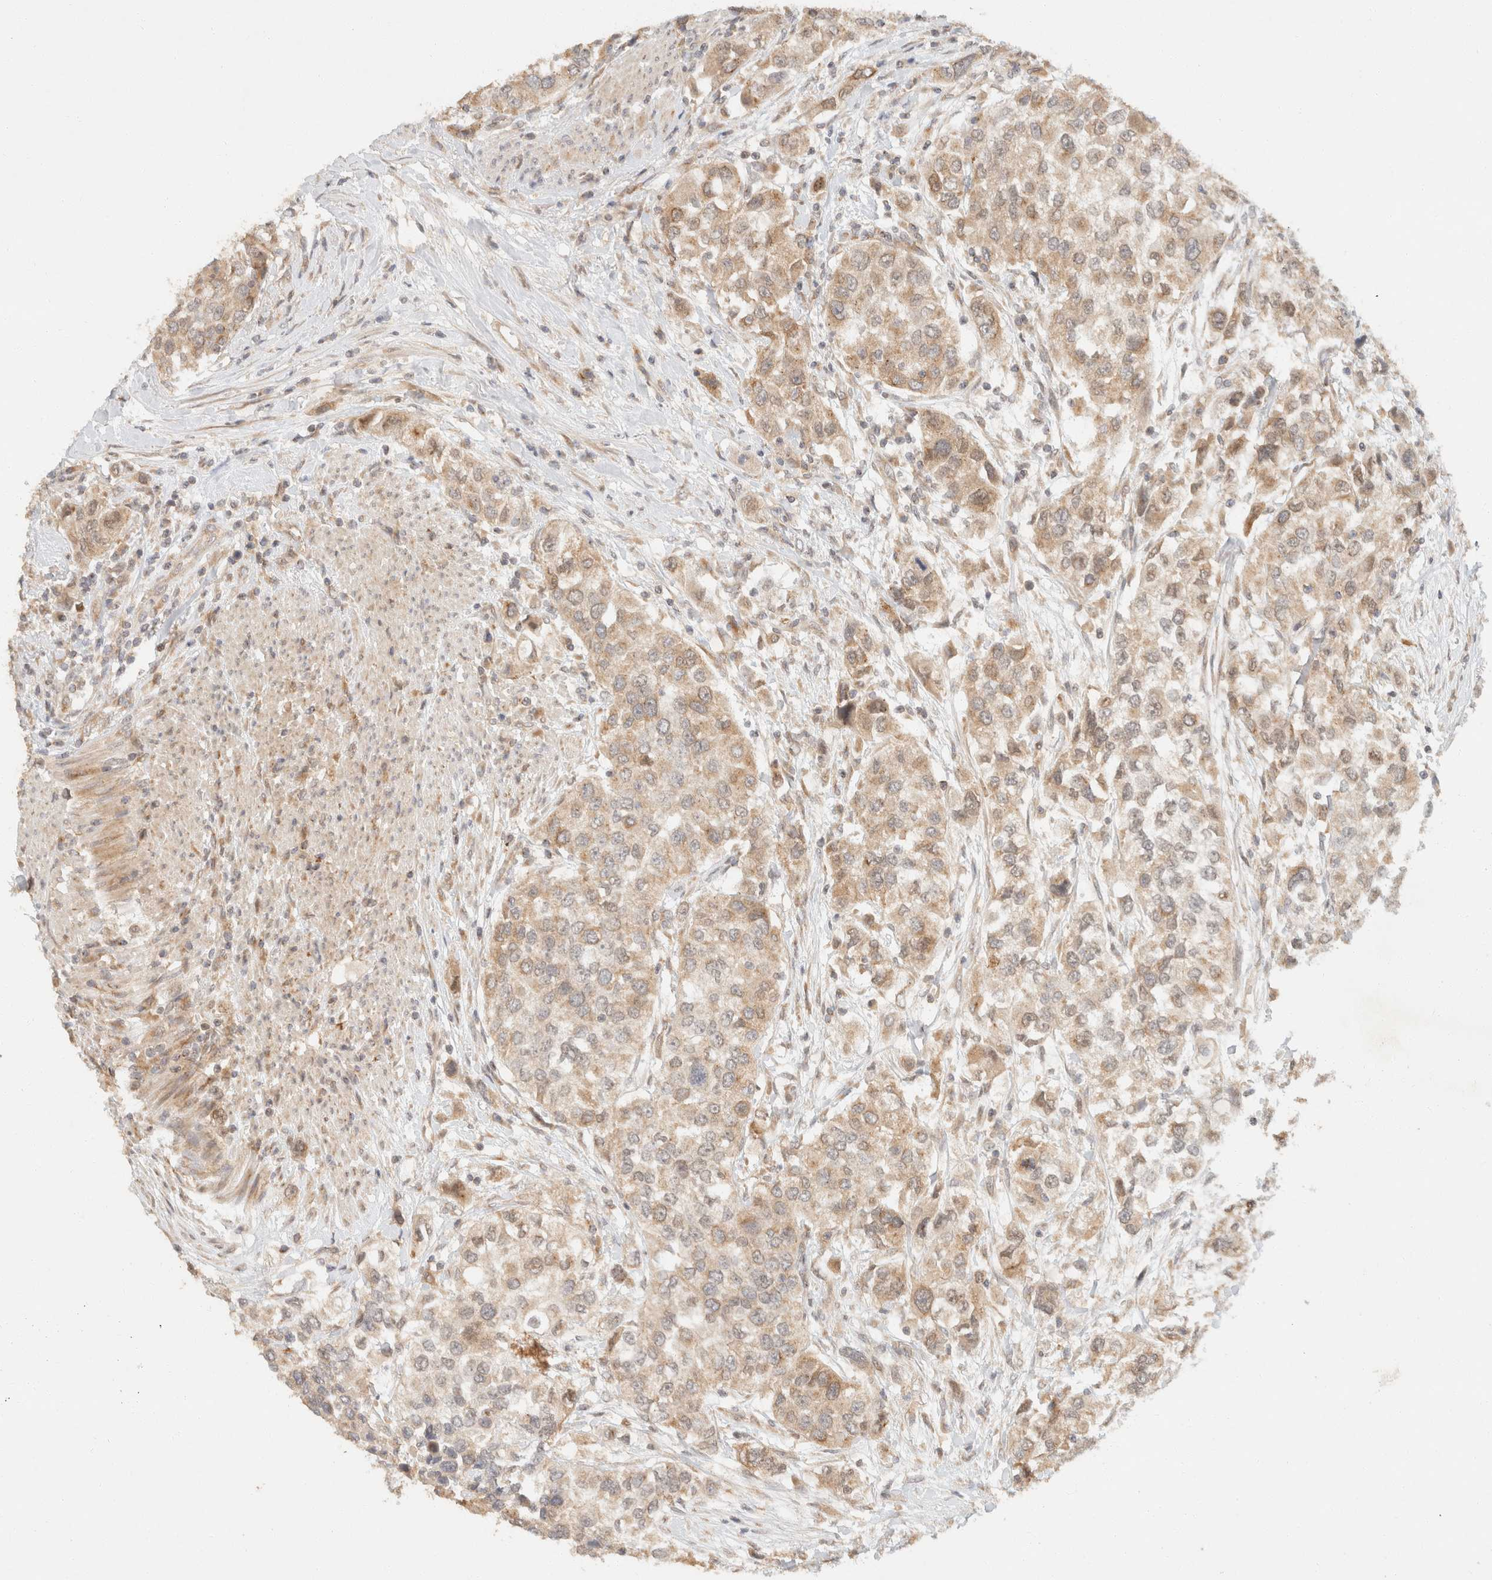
{"staining": {"intensity": "weak", "quantity": ">75%", "location": "cytoplasmic/membranous"}, "tissue": "urothelial cancer", "cell_type": "Tumor cells", "image_type": "cancer", "snomed": [{"axis": "morphology", "description": "Urothelial carcinoma, High grade"}, {"axis": "topography", "description": "Urinary bladder"}], "caption": "Immunohistochemistry image of neoplastic tissue: human urothelial cancer stained using immunohistochemistry (IHC) exhibits low levels of weak protein expression localized specifically in the cytoplasmic/membranous of tumor cells, appearing as a cytoplasmic/membranous brown color.", "gene": "TACC1", "patient": {"sex": "female", "age": 80}}